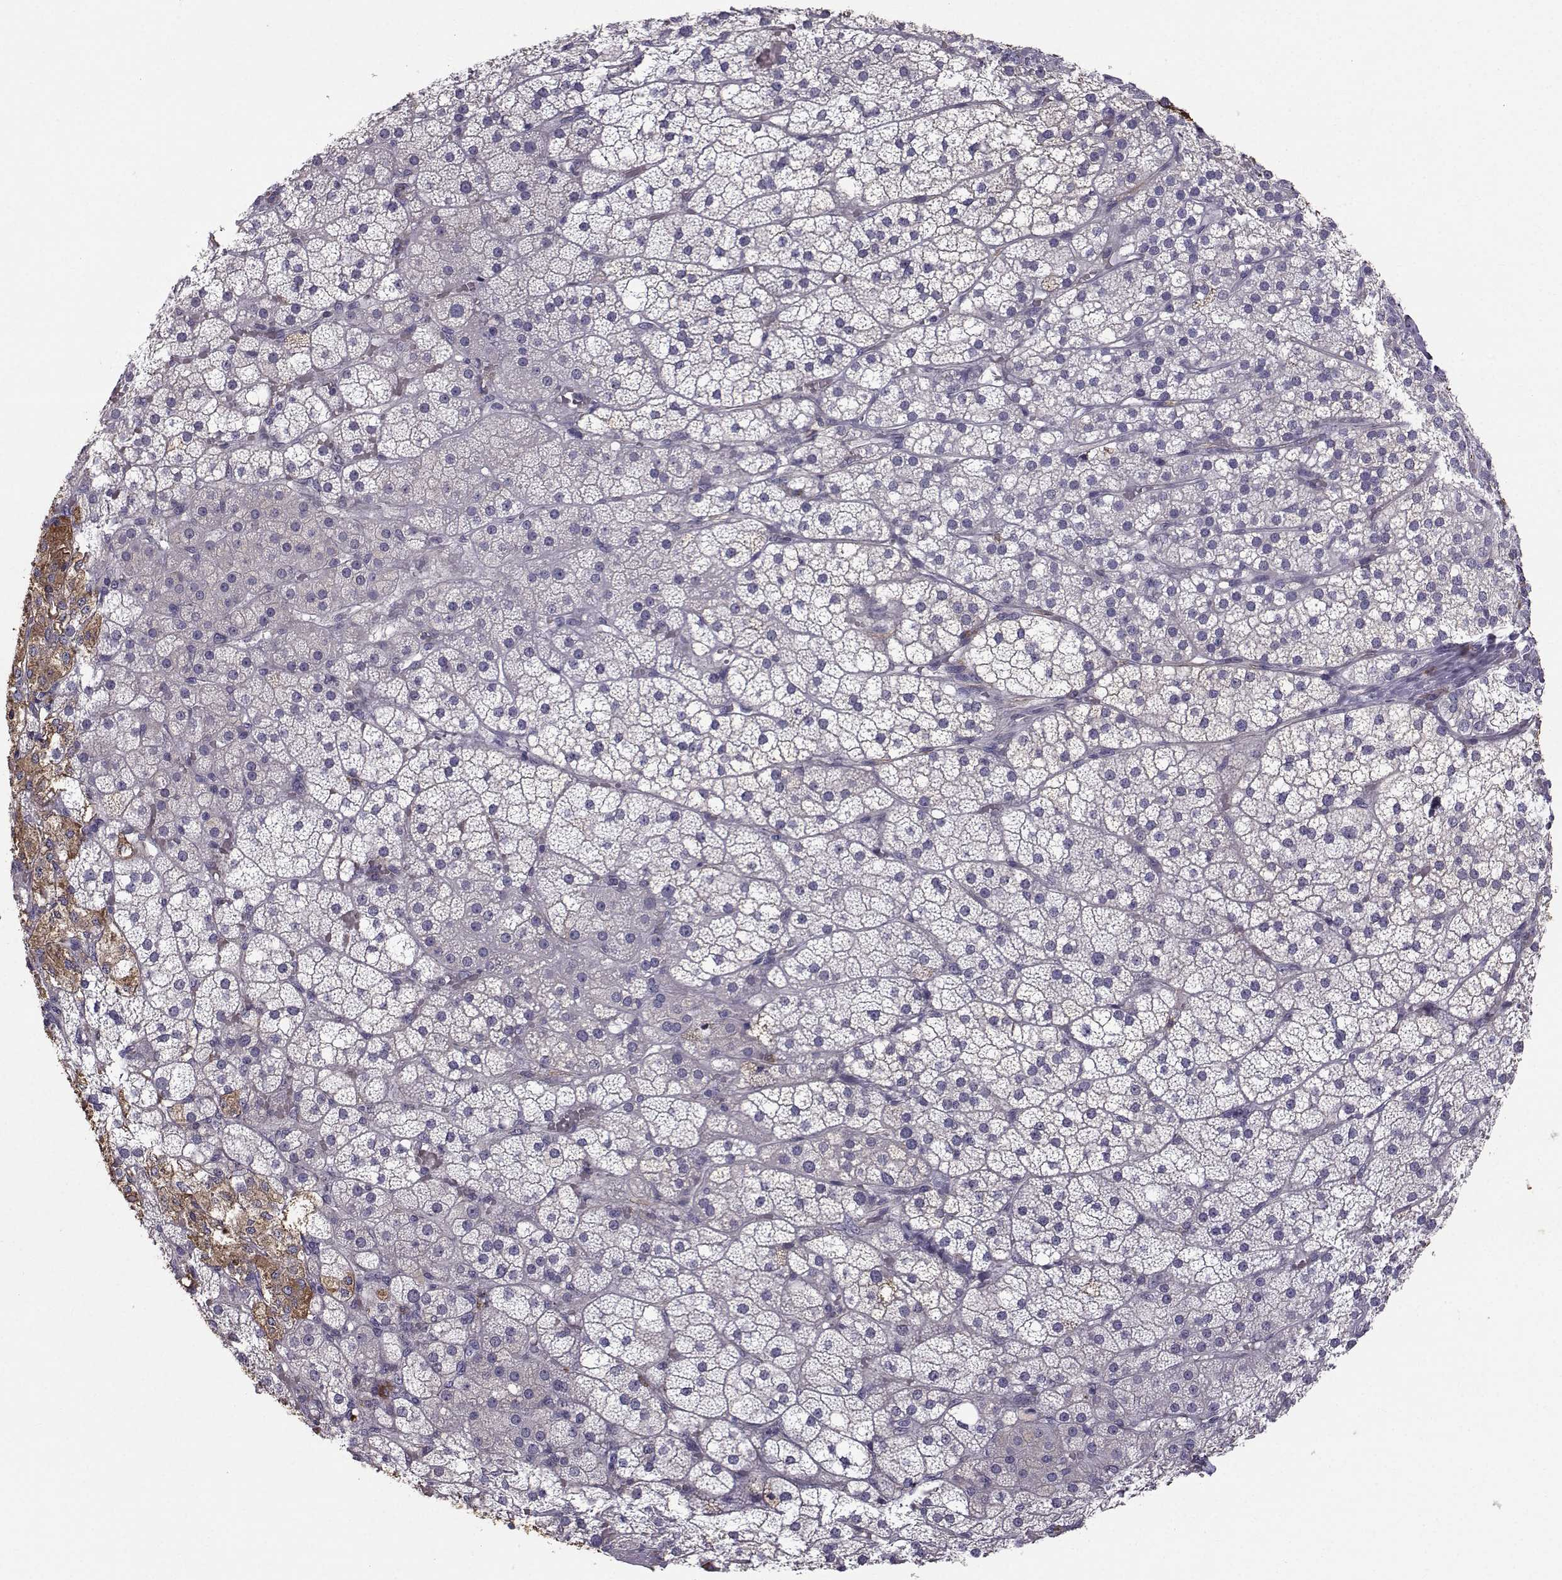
{"staining": {"intensity": "moderate", "quantity": "<25%", "location": "cytoplasmic/membranous"}, "tissue": "adrenal gland", "cell_type": "Glandular cells", "image_type": "normal", "snomed": [{"axis": "morphology", "description": "Normal tissue, NOS"}, {"axis": "topography", "description": "Adrenal gland"}], "caption": "Adrenal gland stained with immunohistochemistry (IHC) reveals moderate cytoplasmic/membranous positivity in about <25% of glandular cells.", "gene": "QPCT", "patient": {"sex": "male", "age": 53}}